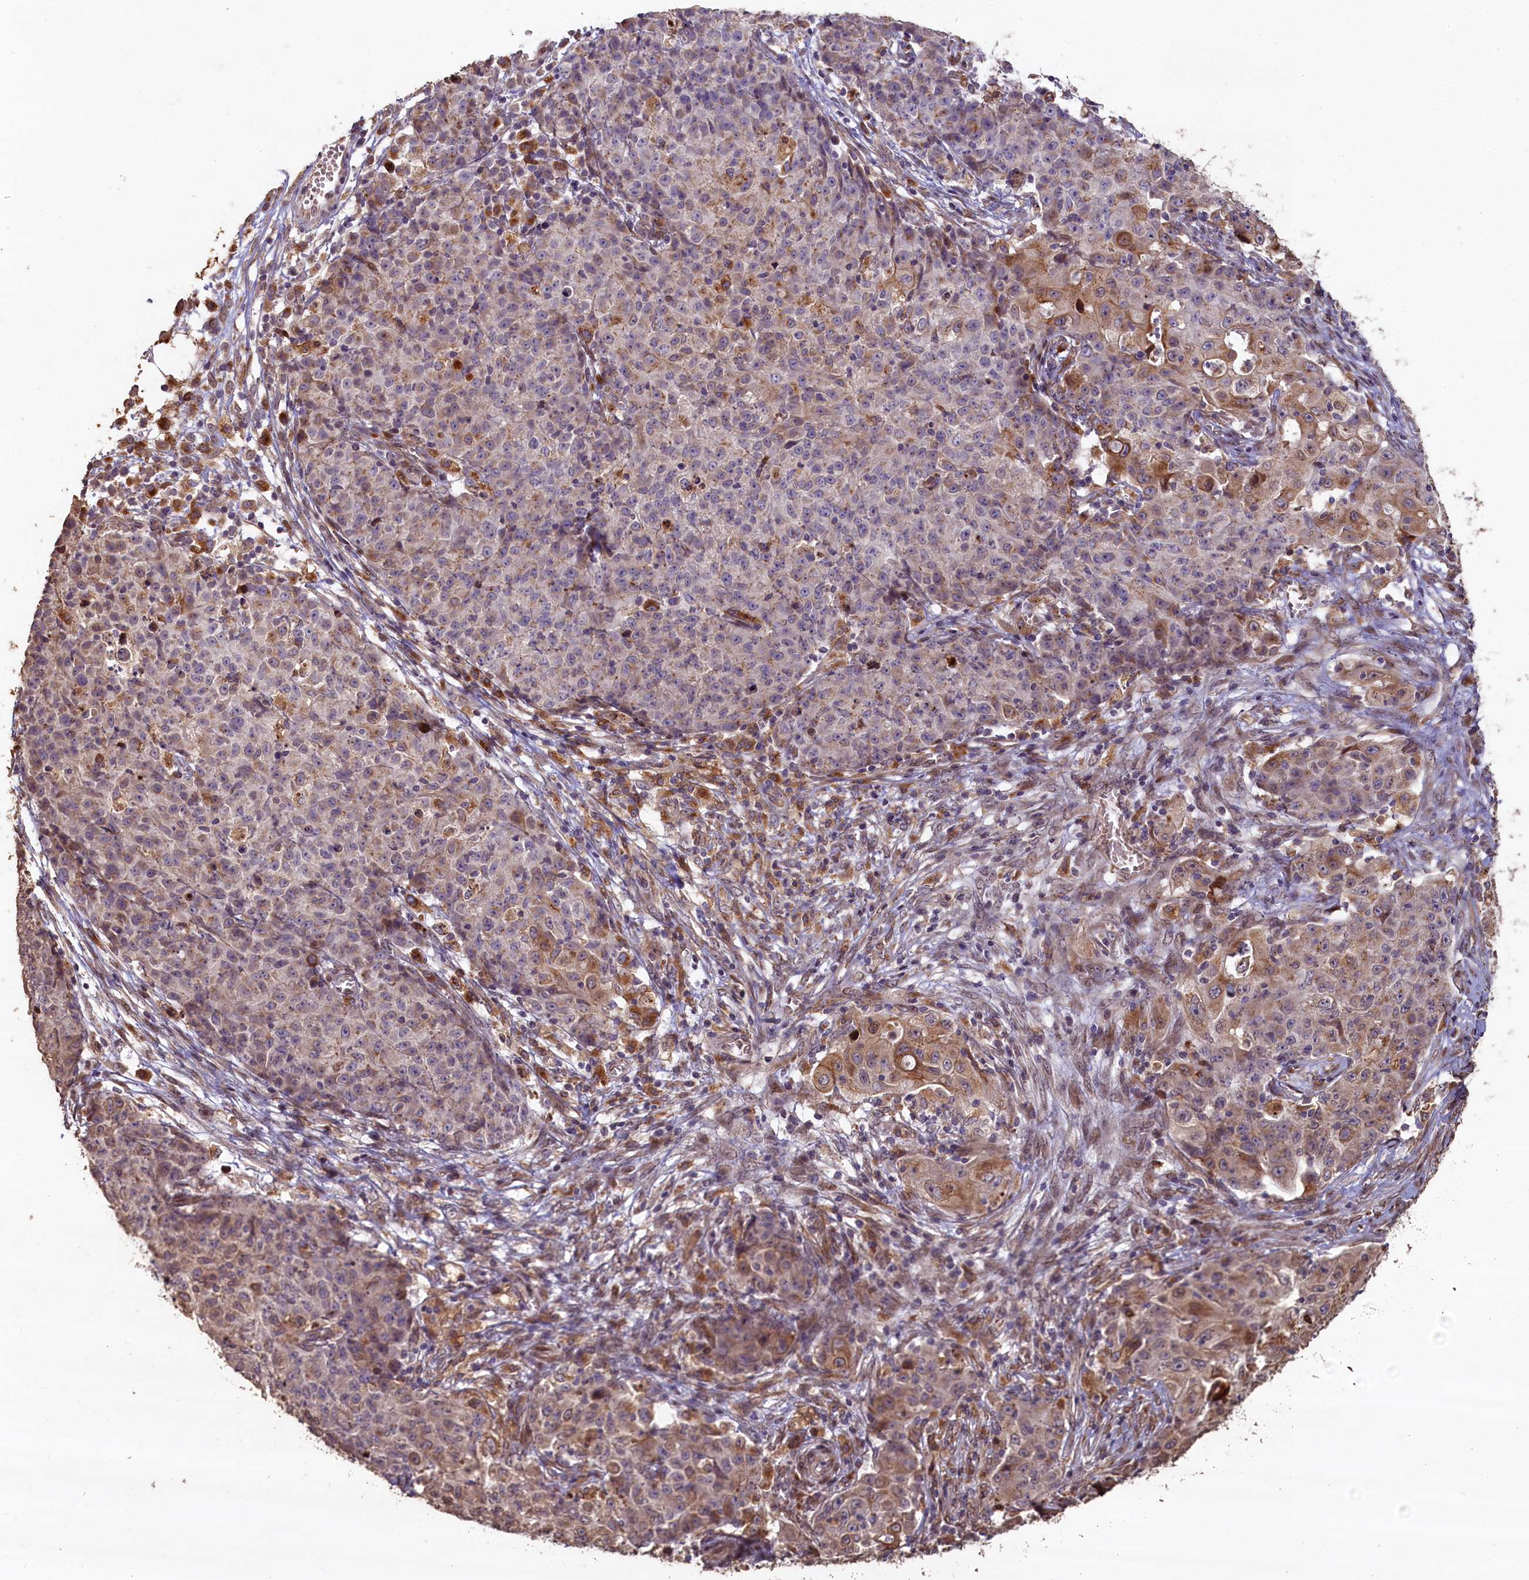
{"staining": {"intensity": "weak", "quantity": "25%-75%", "location": "cytoplasmic/membranous"}, "tissue": "ovarian cancer", "cell_type": "Tumor cells", "image_type": "cancer", "snomed": [{"axis": "morphology", "description": "Carcinoma, endometroid"}, {"axis": "topography", "description": "Ovary"}], "caption": "This micrograph displays immunohistochemistry staining of ovarian cancer, with low weak cytoplasmic/membranous staining in about 25%-75% of tumor cells.", "gene": "SLC38A7", "patient": {"sex": "female", "age": 42}}